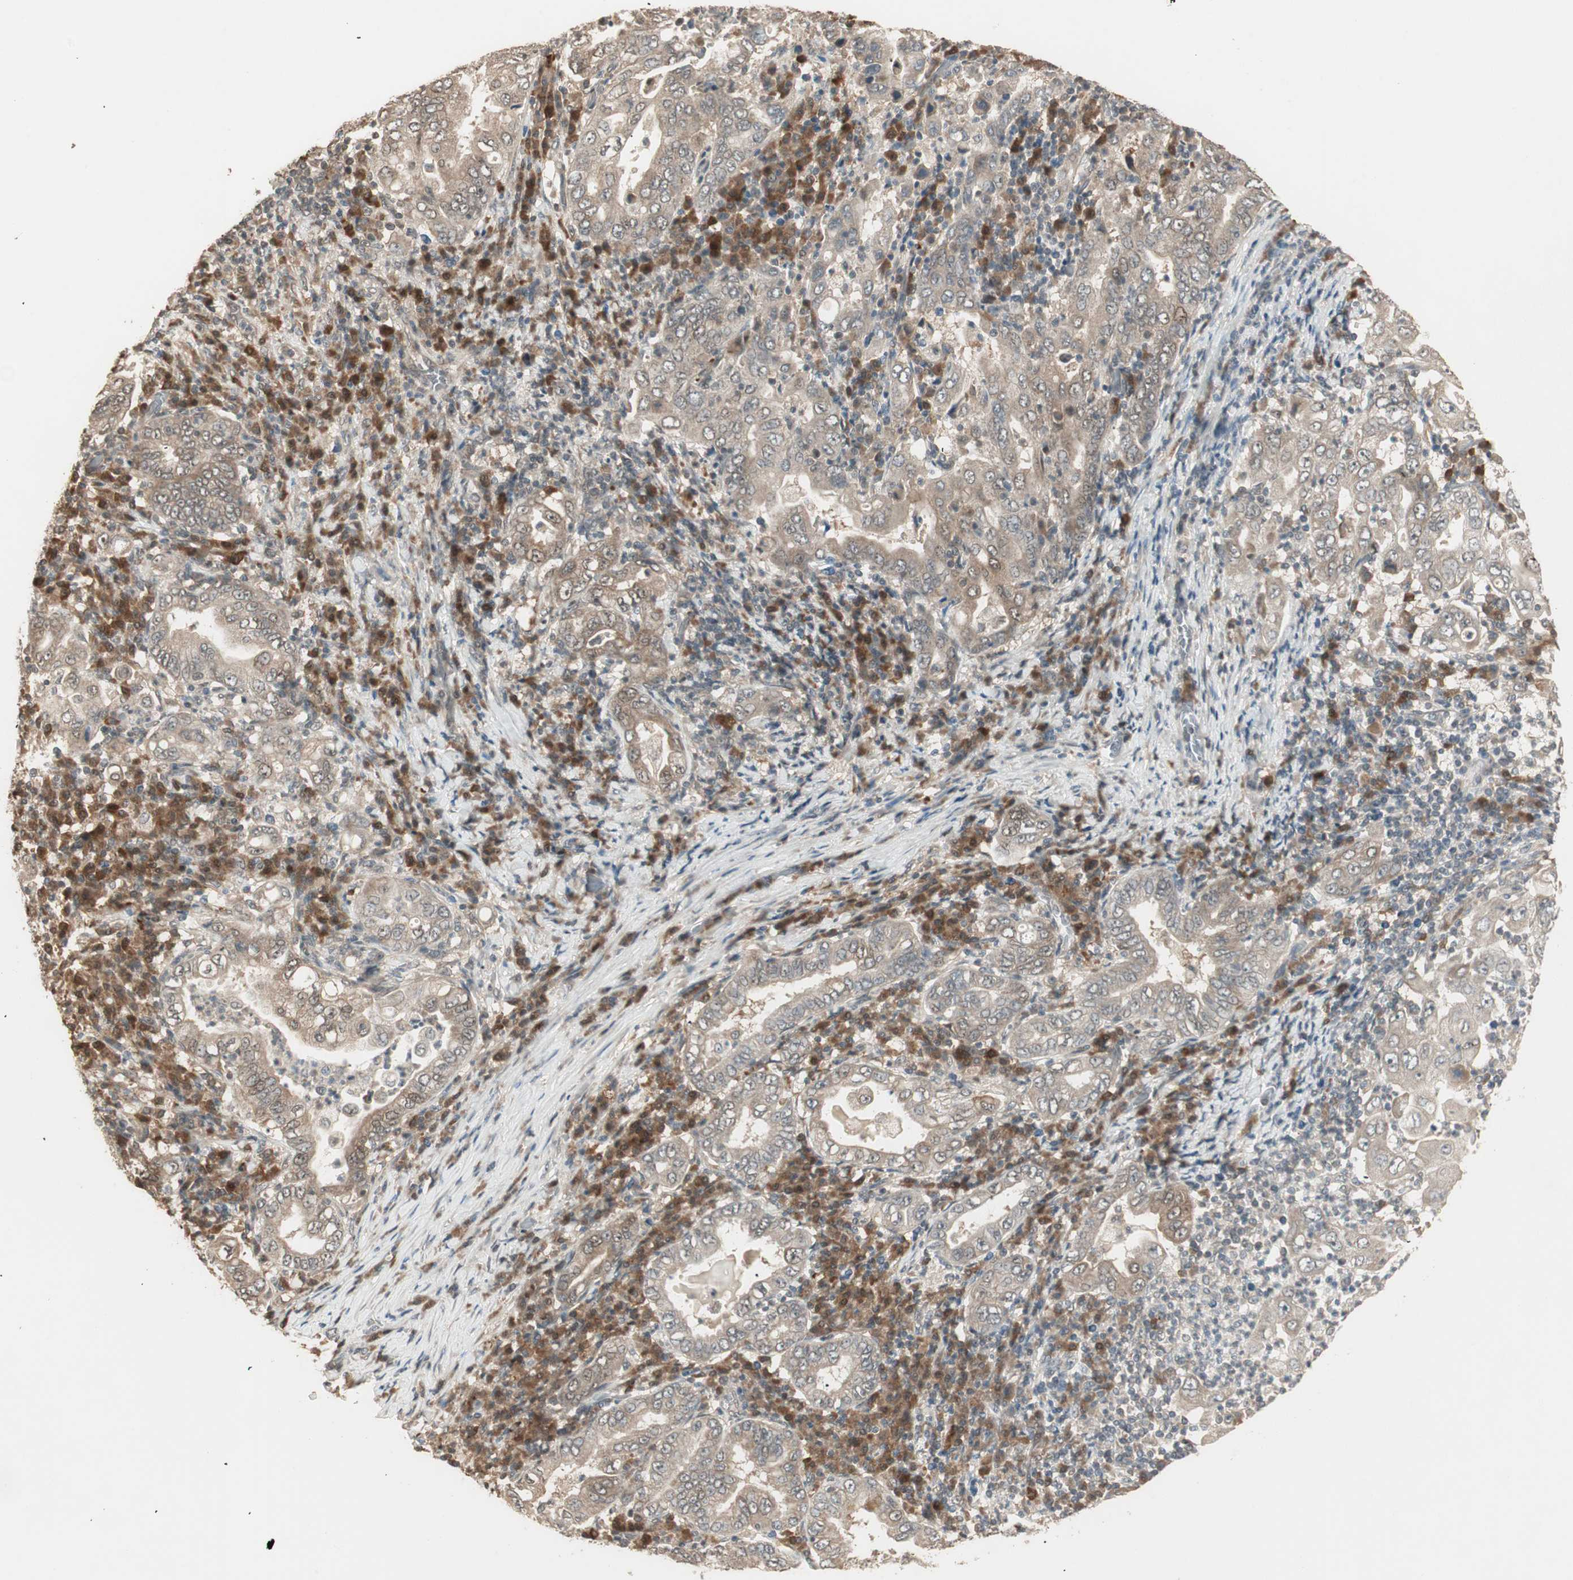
{"staining": {"intensity": "weak", "quantity": "25%-75%", "location": "cytoplasmic/membranous"}, "tissue": "stomach cancer", "cell_type": "Tumor cells", "image_type": "cancer", "snomed": [{"axis": "morphology", "description": "Normal tissue, NOS"}, {"axis": "morphology", "description": "Adenocarcinoma, NOS"}, {"axis": "topography", "description": "Esophagus"}, {"axis": "topography", "description": "Stomach, upper"}, {"axis": "topography", "description": "Peripheral nerve tissue"}], "caption": "Brown immunohistochemical staining in stomach cancer demonstrates weak cytoplasmic/membranous staining in approximately 25%-75% of tumor cells.", "gene": "ZSCAN31", "patient": {"sex": "male", "age": 62}}